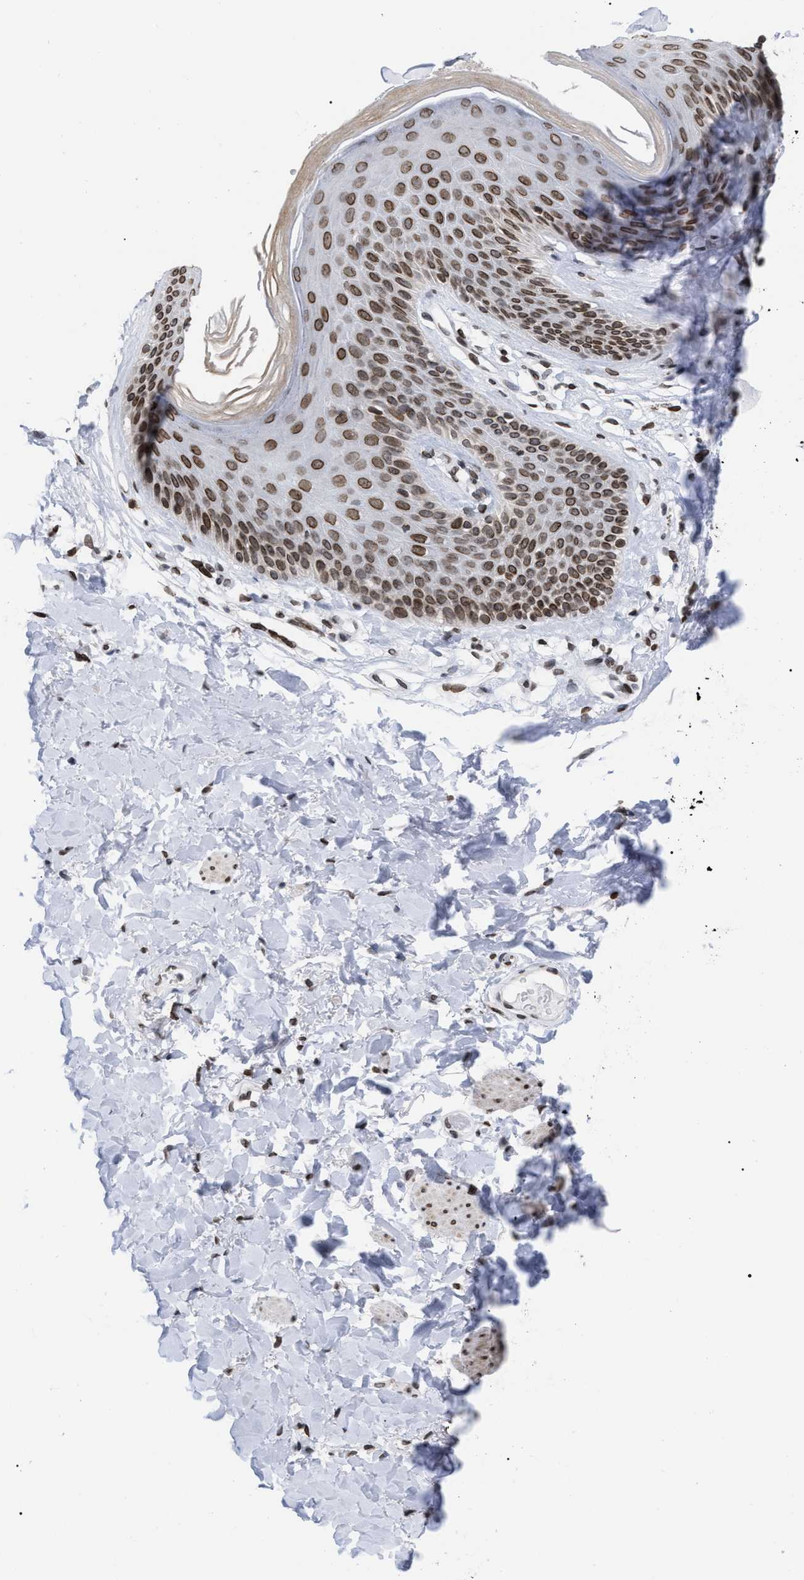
{"staining": {"intensity": "moderate", "quantity": ">75%", "location": "cytoplasmic/membranous,nuclear"}, "tissue": "skin", "cell_type": "Epidermal cells", "image_type": "normal", "snomed": [{"axis": "morphology", "description": "Normal tissue, NOS"}, {"axis": "topography", "description": "Vulva"}], "caption": "DAB immunohistochemical staining of normal human skin shows moderate cytoplasmic/membranous,nuclear protein expression in approximately >75% of epidermal cells. Using DAB (brown) and hematoxylin (blue) stains, captured at high magnification using brightfield microscopy.", "gene": "TPR", "patient": {"sex": "female", "age": 73}}